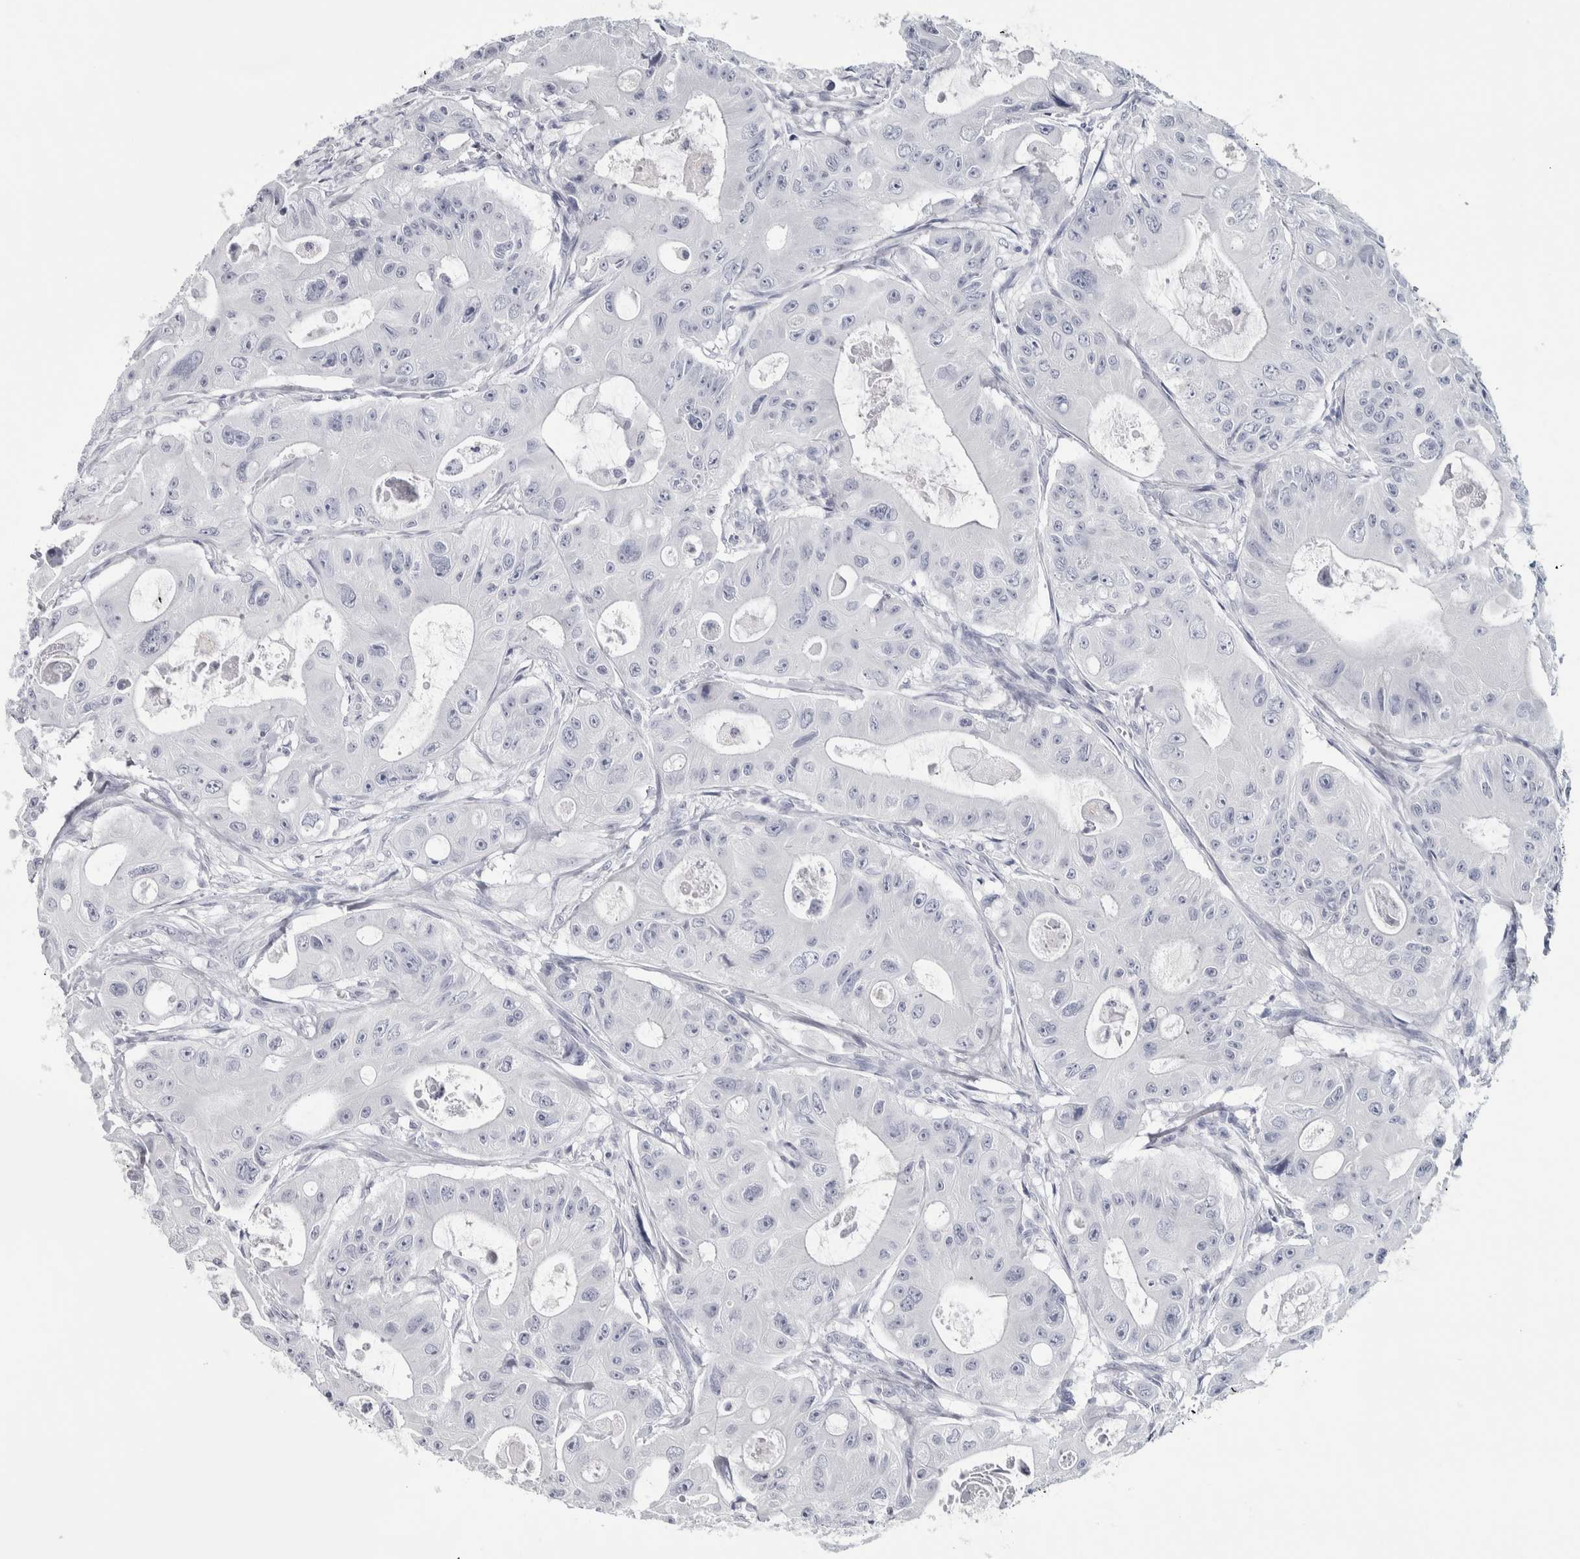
{"staining": {"intensity": "negative", "quantity": "none", "location": "none"}, "tissue": "colorectal cancer", "cell_type": "Tumor cells", "image_type": "cancer", "snomed": [{"axis": "morphology", "description": "Adenocarcinoma, NOS"}, {"axis": "topography", "description": "Colon"}], "caption": "Human colorectal adenocarcinoma stained for a protein using immunohistochemistry (IHC) exhibits no positivity in tumor cells.", "gene": "NECAB1", "patient": {"sex": "female", "age": 46}}